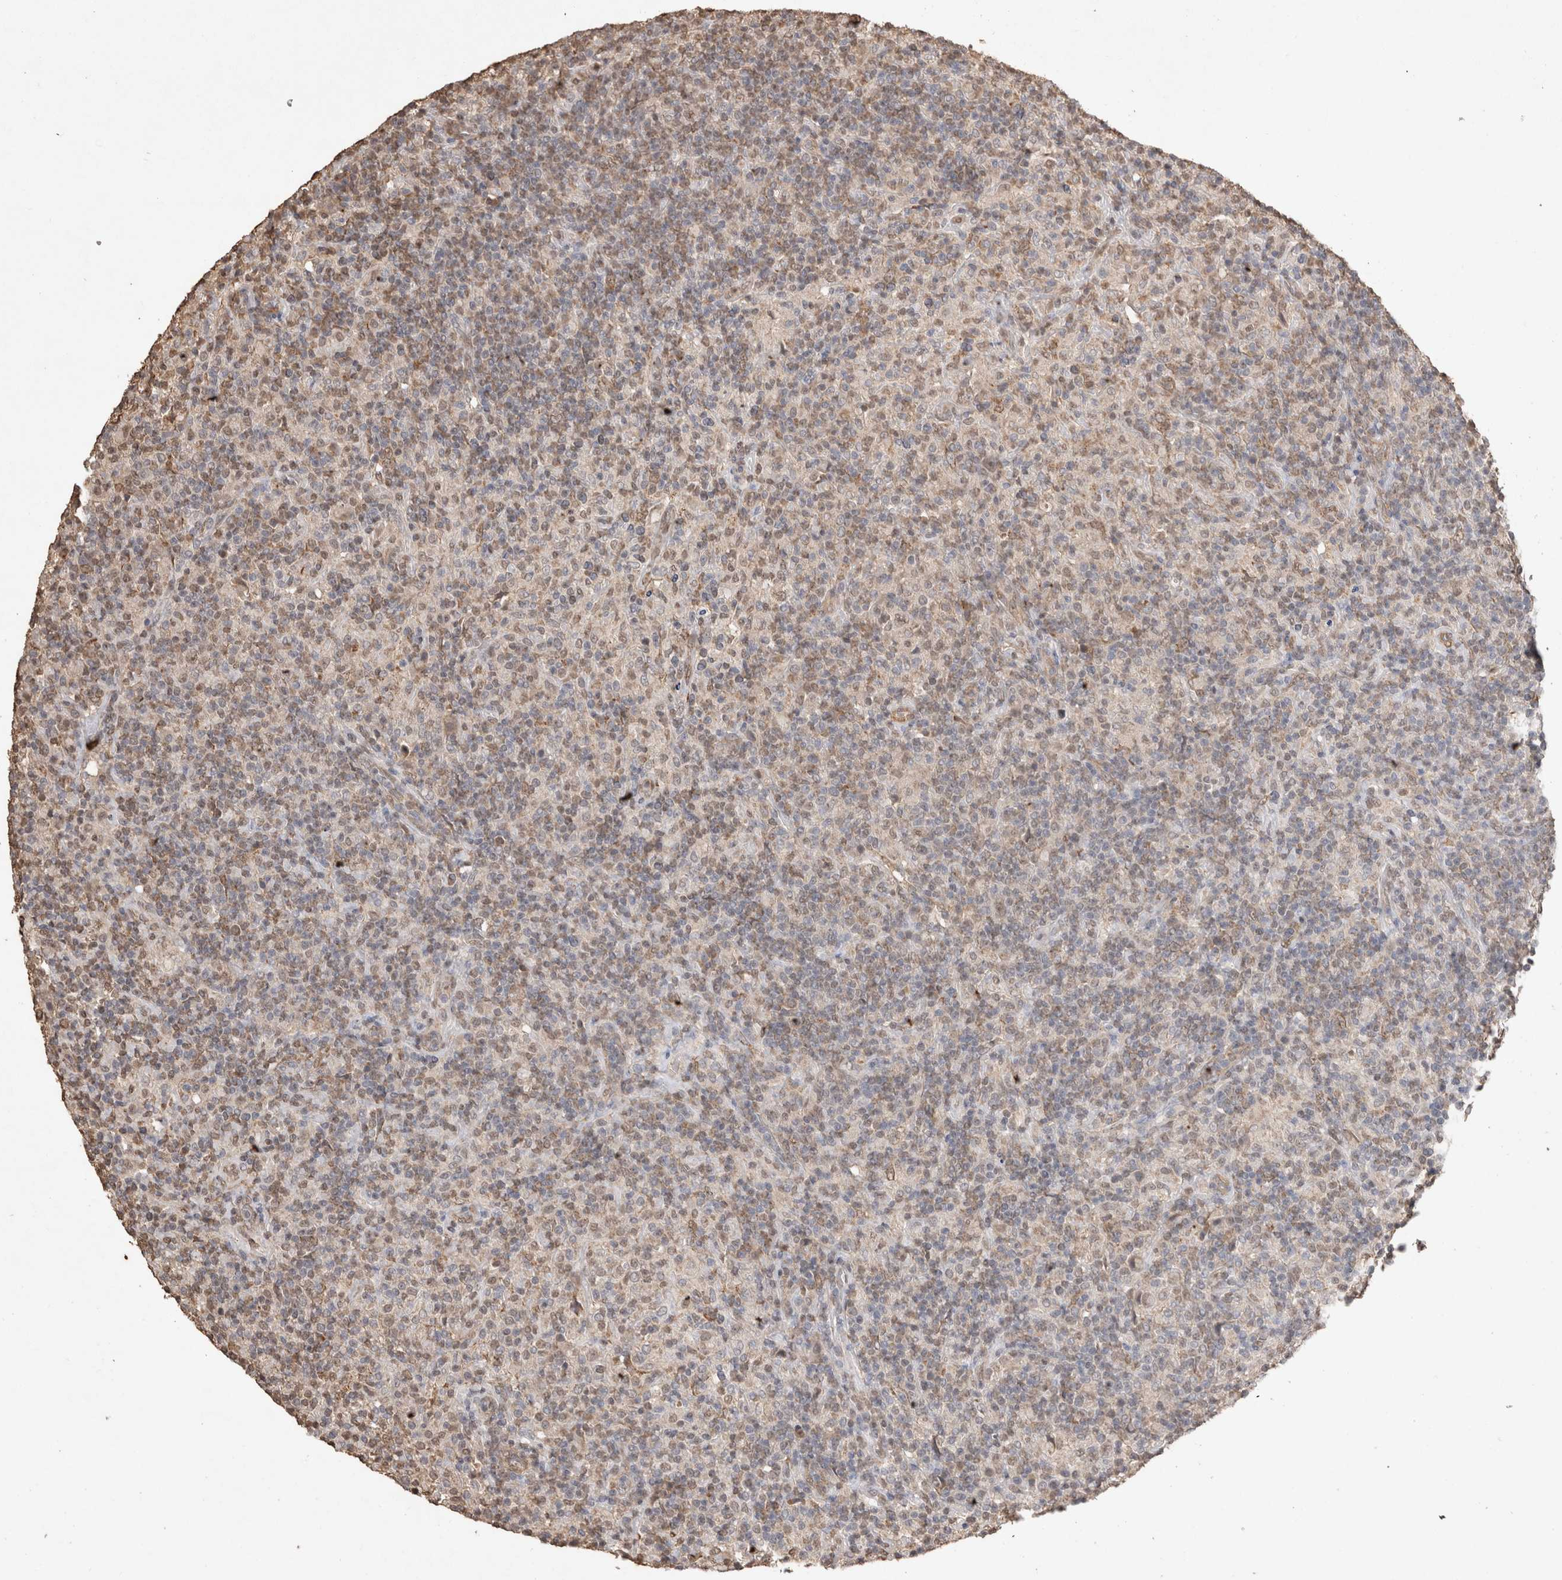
{"staining": {"intensity": "weak", "quantity": "<25%", "location": "nuclear"}, "tissue": "lymphoma", "cell_type": "Tumor cells", "image_type": "cancer", "snomed": [{"axis": "morphology", "description": "Hodgkin's disease, NOS"}, {"axis": "topography", "description": "Lymph node"}], "caption": "The histopathology image demonstrates no staining of tumor cells in lymphoma. Nuclei are stained in blue.", "gene": "MLX", "patient": {"sex": "male", "age": 70}}